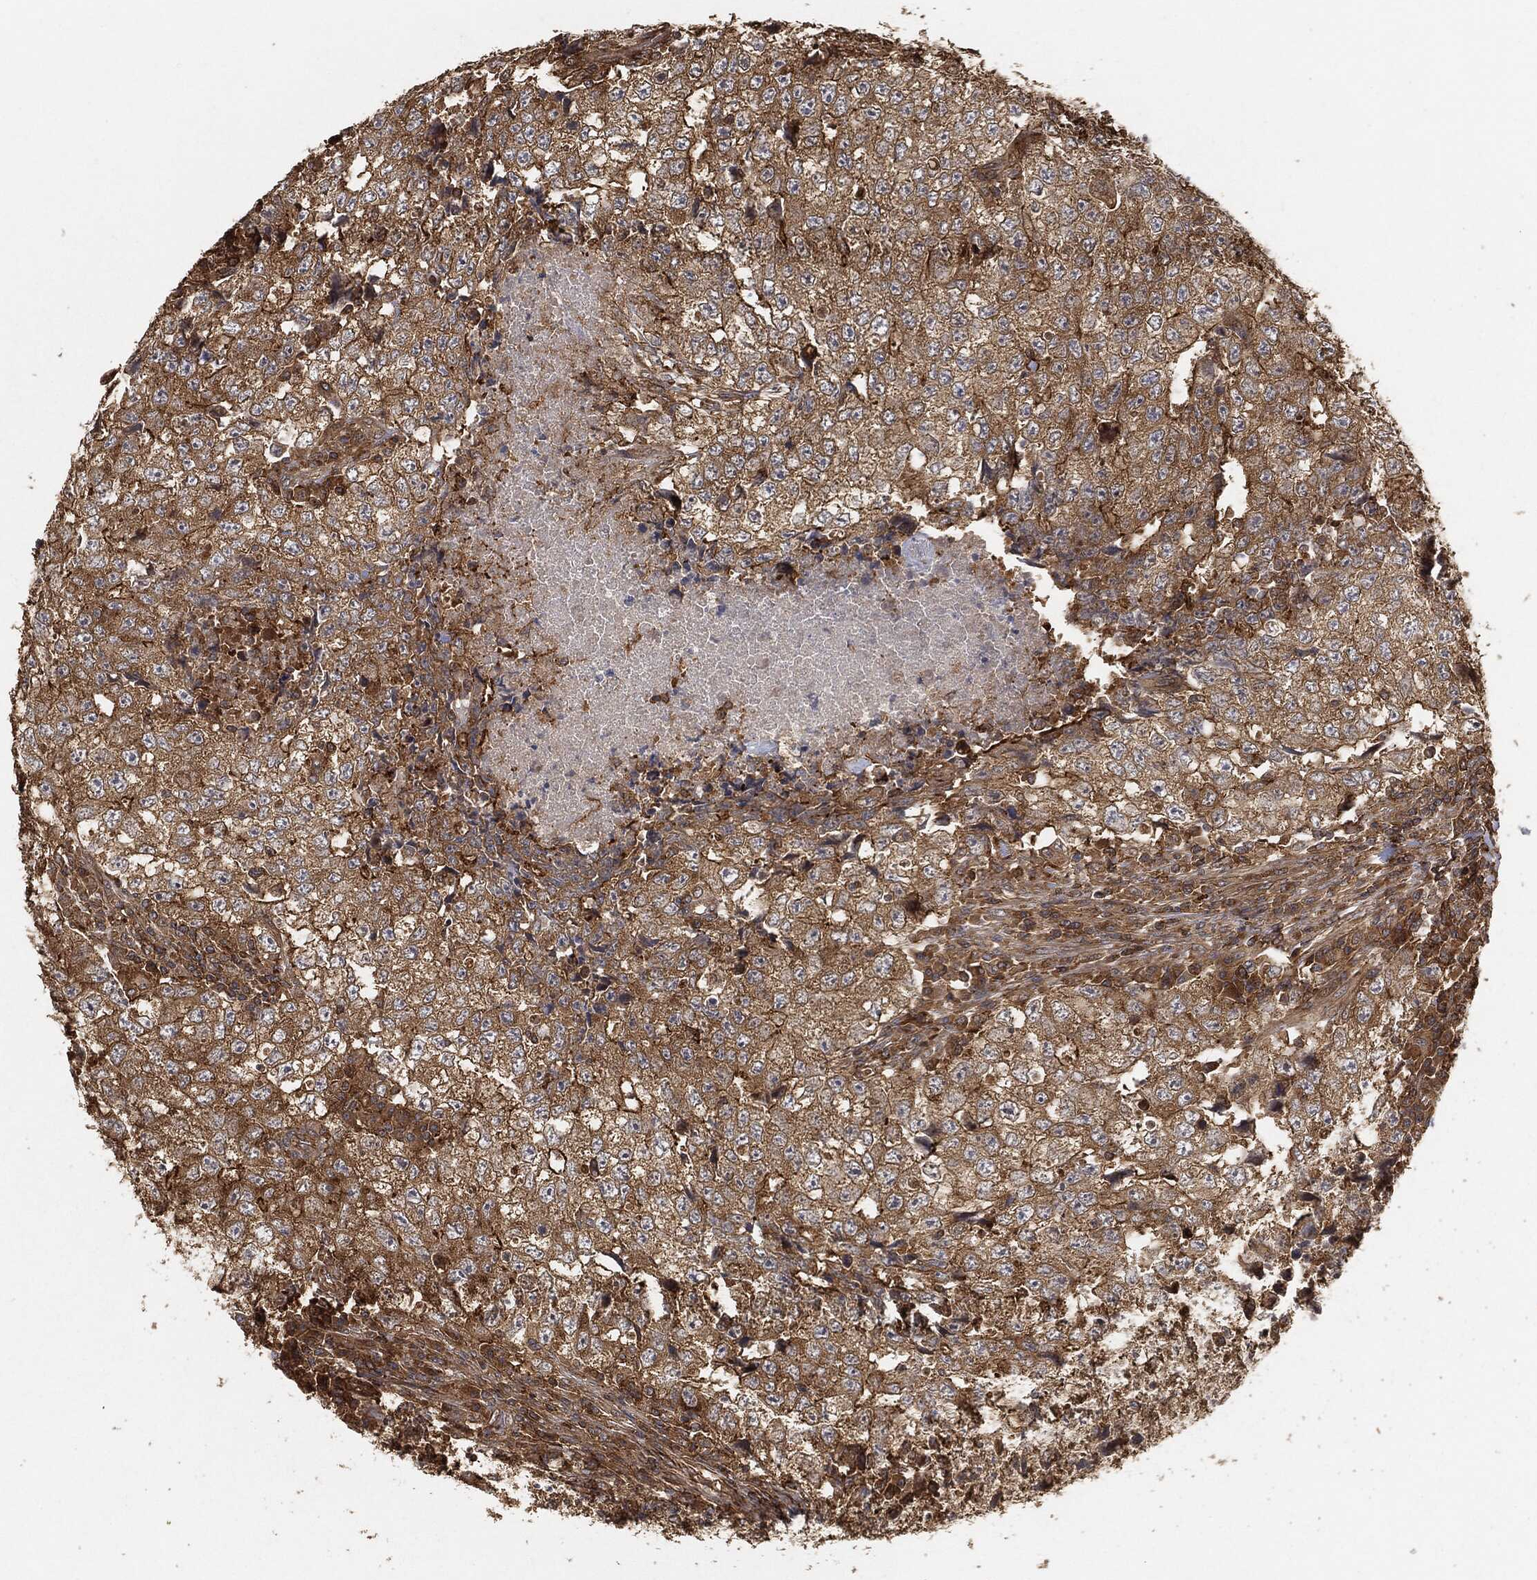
{"staining": {"intensity": "strong", "quantity": "25%-75%", "location": "cytoplasmic/membranous"}, "tissue": "testis cancer", "cell_type": "Tumor cells", "image_type": "cancer", "snomed": [{"axis": "morphology", "description": "Necrosis, NOS"}, {"axis": "morphology", "description": "Carcinoma, Embryonal, NOS"}, {"axis": "topography", "description": "Testis"}], "caption": "DAB (3,3'-diaminobenzidine) immunohistochemical staining of embryonal carcinoma (testis) reveals strong cytoplasmic/membranous protein expression in about 25%-75% of tumor cells.", "gene": "TPT1", "patient": {"sex": "male", "age": 19}}